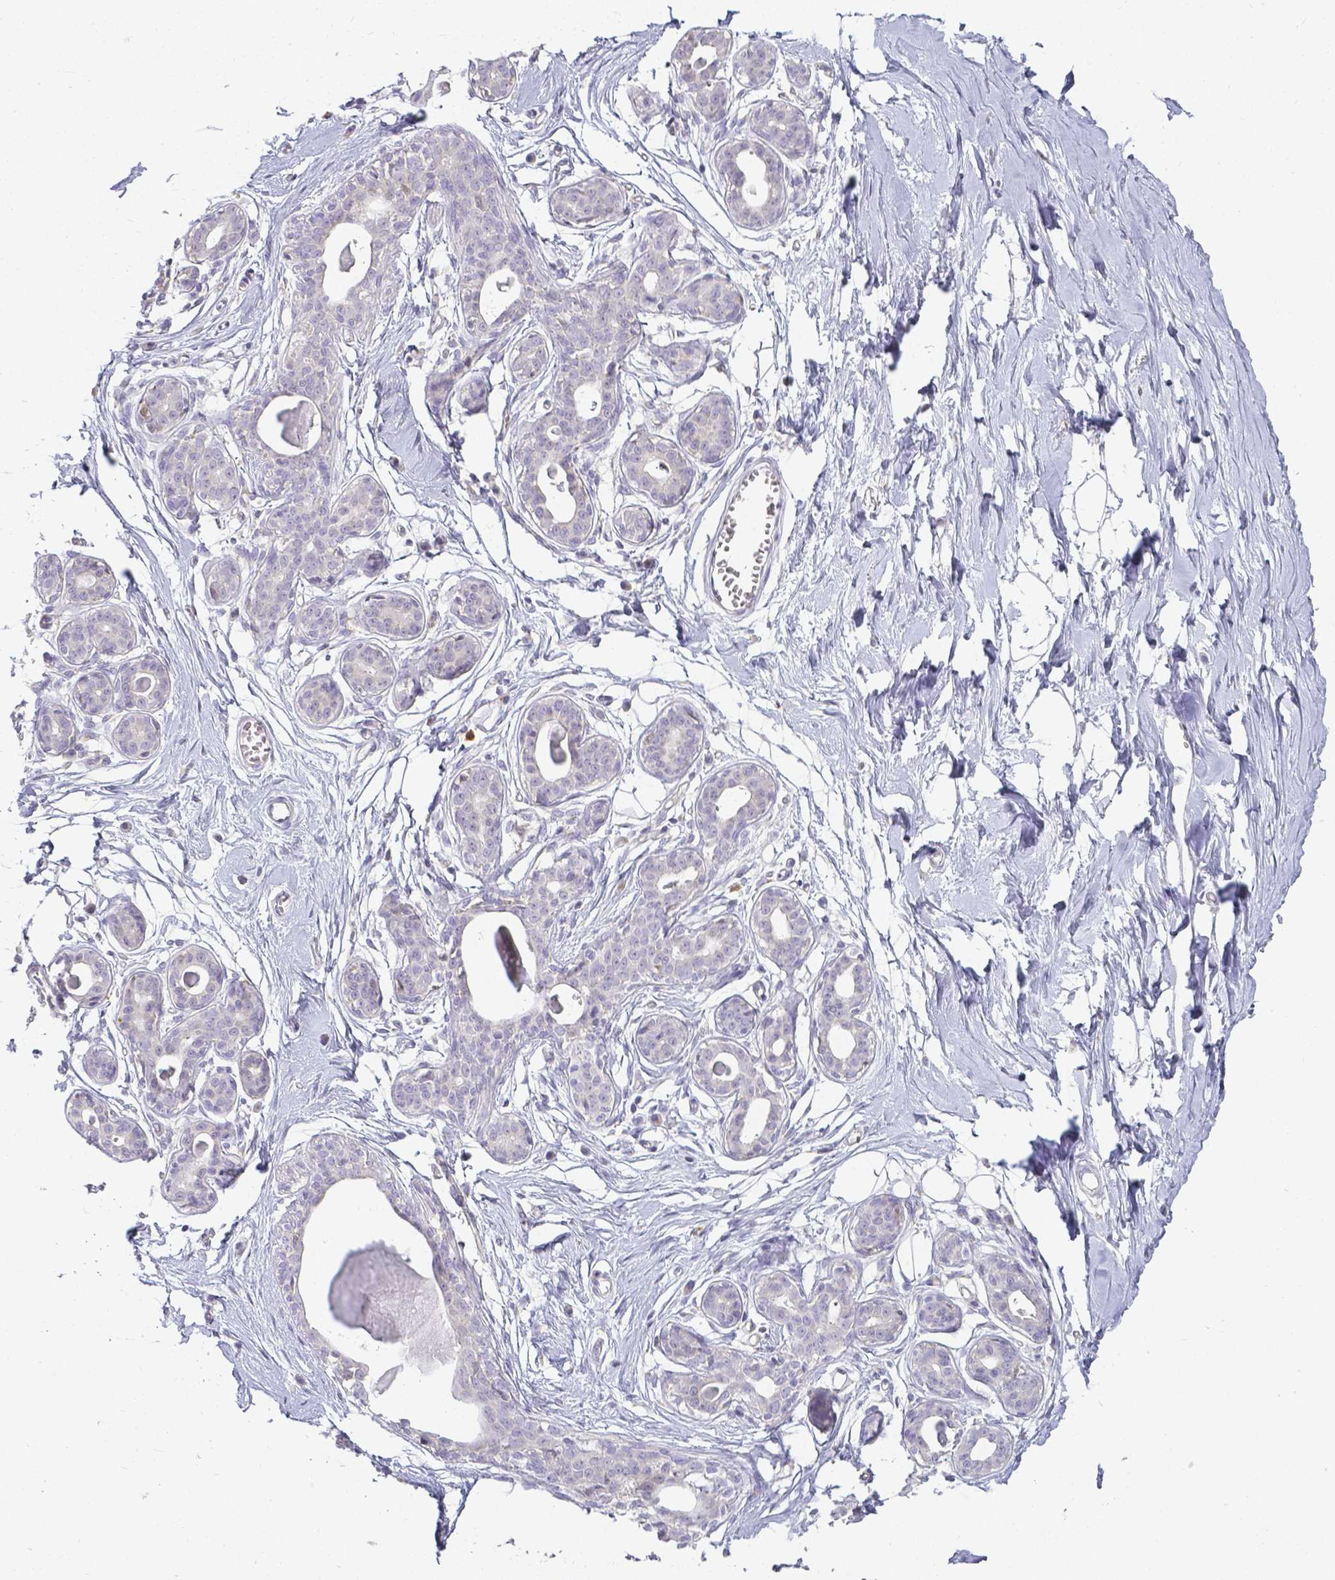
{"staining": {"intensity": "negative", "quantity": "none", "location": "none"}, "tissue": "breast", "cell_type": "Adipocytes", "image_type": "normal", "snomed": [{"axis": "morphology", "description": "Normal tissue, NOS"}, {"axis": "topography", "description": "Breast"}], "caption": "The histopathology image exhibits no staining of adipocytes in unremarkable breast. Nuclei are stained in blue.", "gene": "KCNH1", "patient": {"sex": "female", "age": 45}}